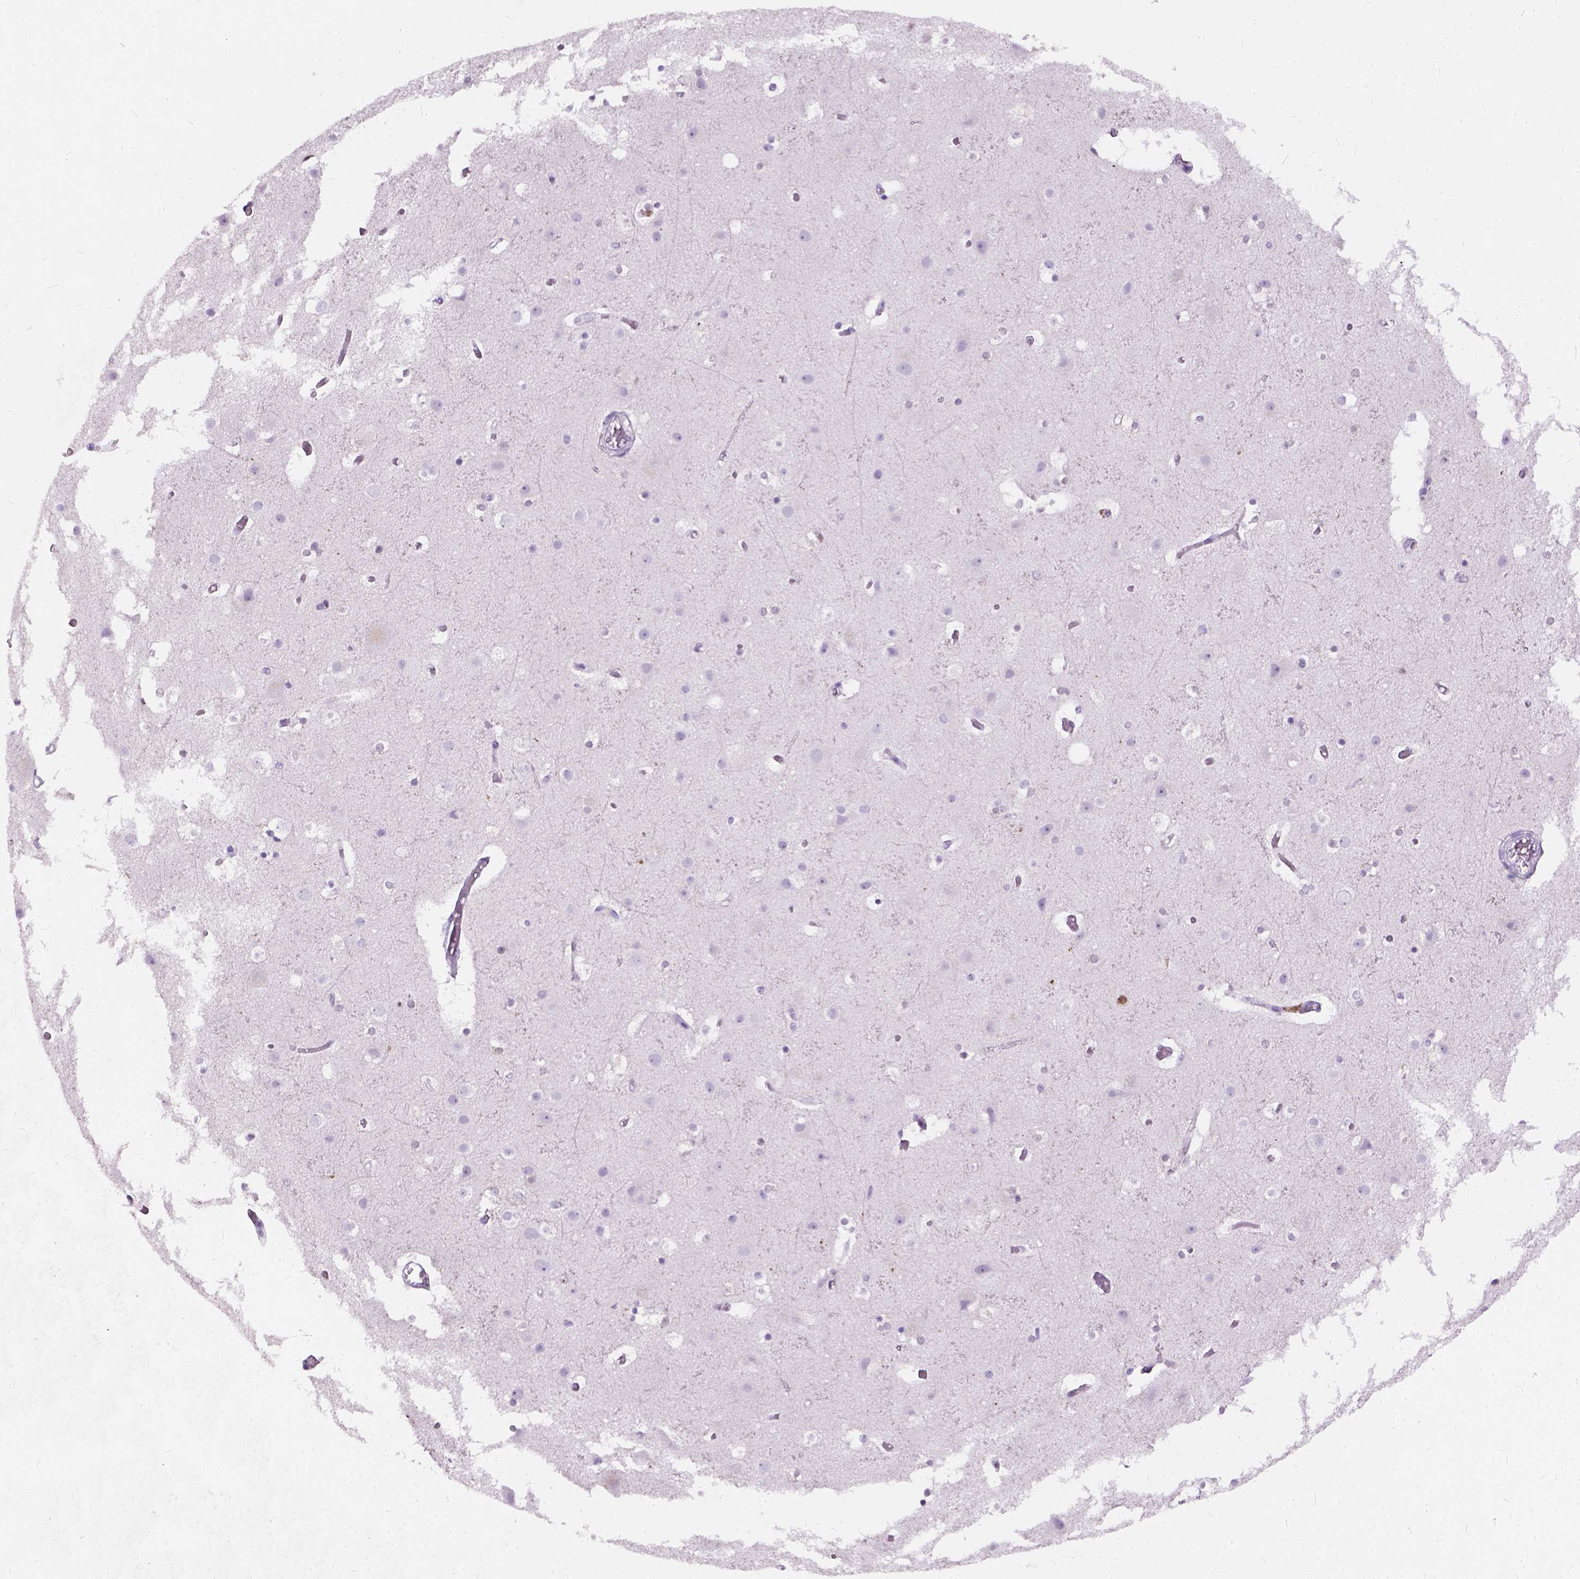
{"staining": {"intensity": "negative", "quantity": "none", "location": "none"}, "tissue": "cerebral cortex", "cell_type": "Endothelial cells", "image_type": "normal", "snomed": [{"axis": "morphology", "description": "Normal tissue, NOS"}, {"axis": "topography", "description": "Cerebral cortex"}], "caption": "IHC of unremarkable human cerebral cortex demonstrates no positivity in endothelial cells. (Stains: DAB immunohistochemistry (IHC) with hematoxylin counter stain, Microscopy: brightfield microscopy at high magnification).", "gene": "AXDND1", "patient": {"sex": "female", "age": 52}}